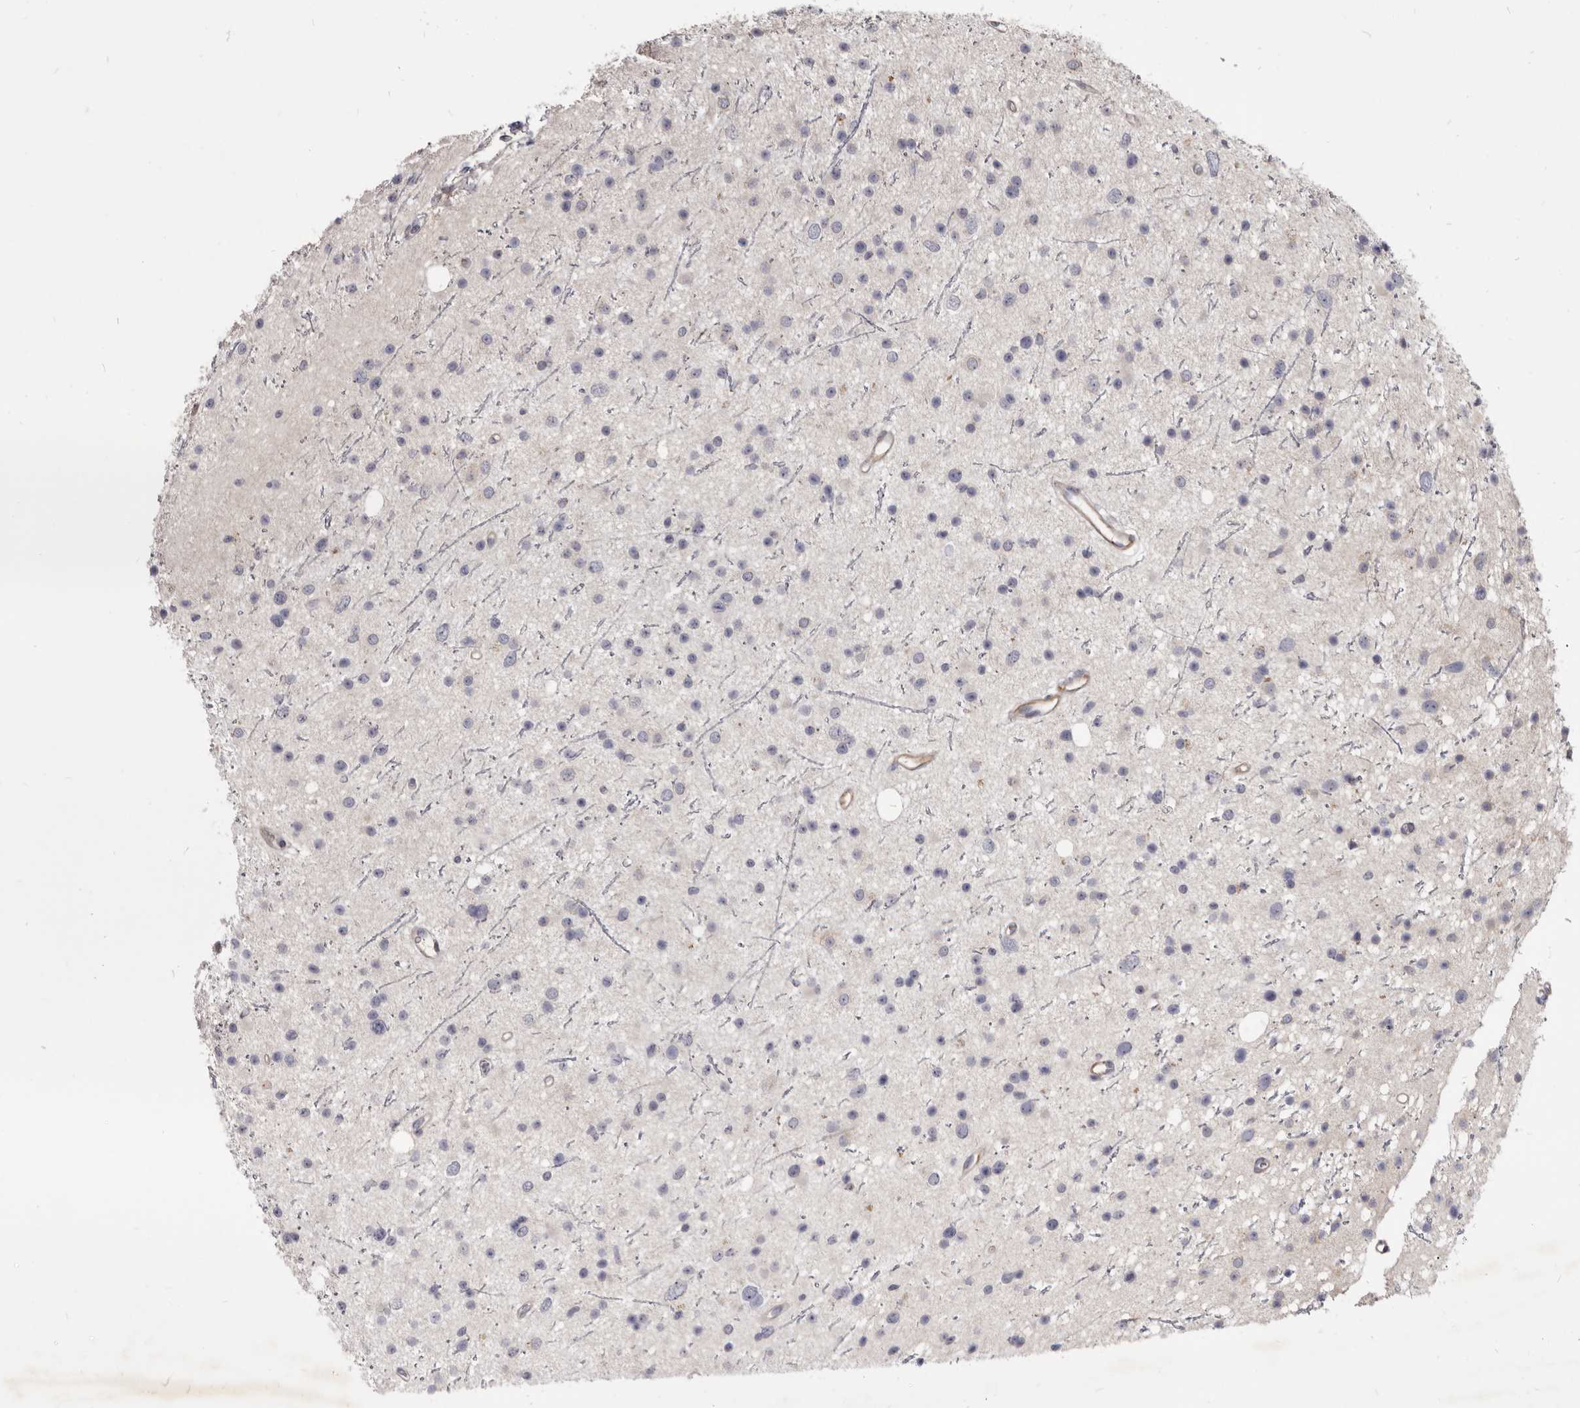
{"staining": {"intensity": "negative", "quantity": "none", "location": "none"}, "tissue": "glioma", "cell_type": "Tumor cells", "image_type": "cancer", "snomed": [{"axis": "morphology", "description": "Glioma, malignant, Low grade"}, {"axis": "topography", "description": "Cerebral cortex"}], "caption": "Histopathology image shows no protein positivity in tumor cells of malignant low-grade glioma tissue.", "gene": "FAS", "patient": {"sex": "female", "age": 39}}